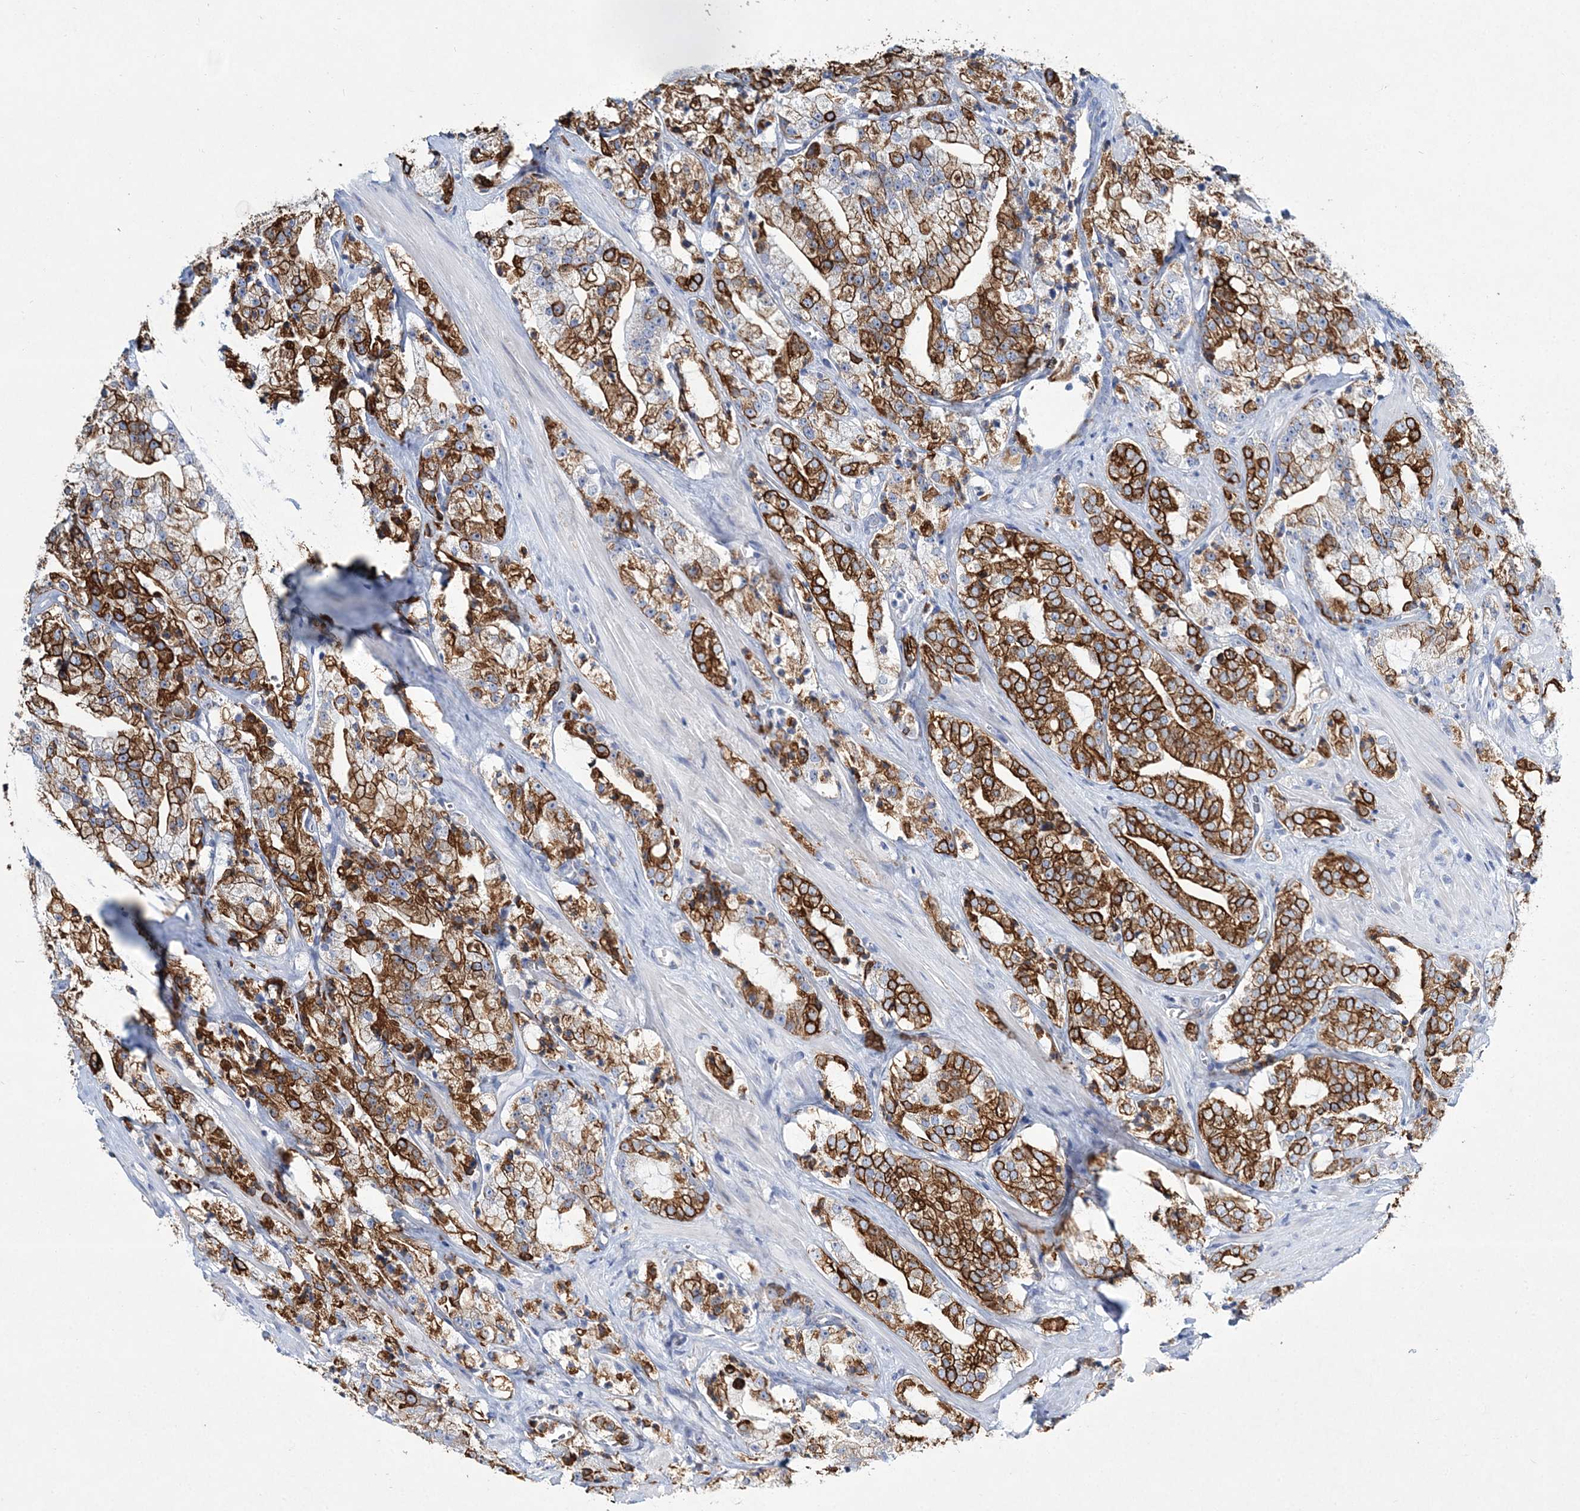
{"staining": {"intensity": "strong", "quantity": "25%-75%", "location": "cytoplasmic/membranous"}, "tissue": "prostate cancer", "cell_type": "Tumor cells", "image_type": "cancer", "snomed": [{"axis": "morphology", "description": "Adenocarcinoma, High grade"}, {"axis": "topography", "description": "Prostate"}], "caption": "Immunohistochemical staining of human prostate high-grade adenocarcinoma demonstrates high levels of strong cytoplasmic/membranous protein staining in approximately 25%-75% of tumor cells.", "gene": "ADGRL1", "patient": {"sex": "male", "age": 64}}